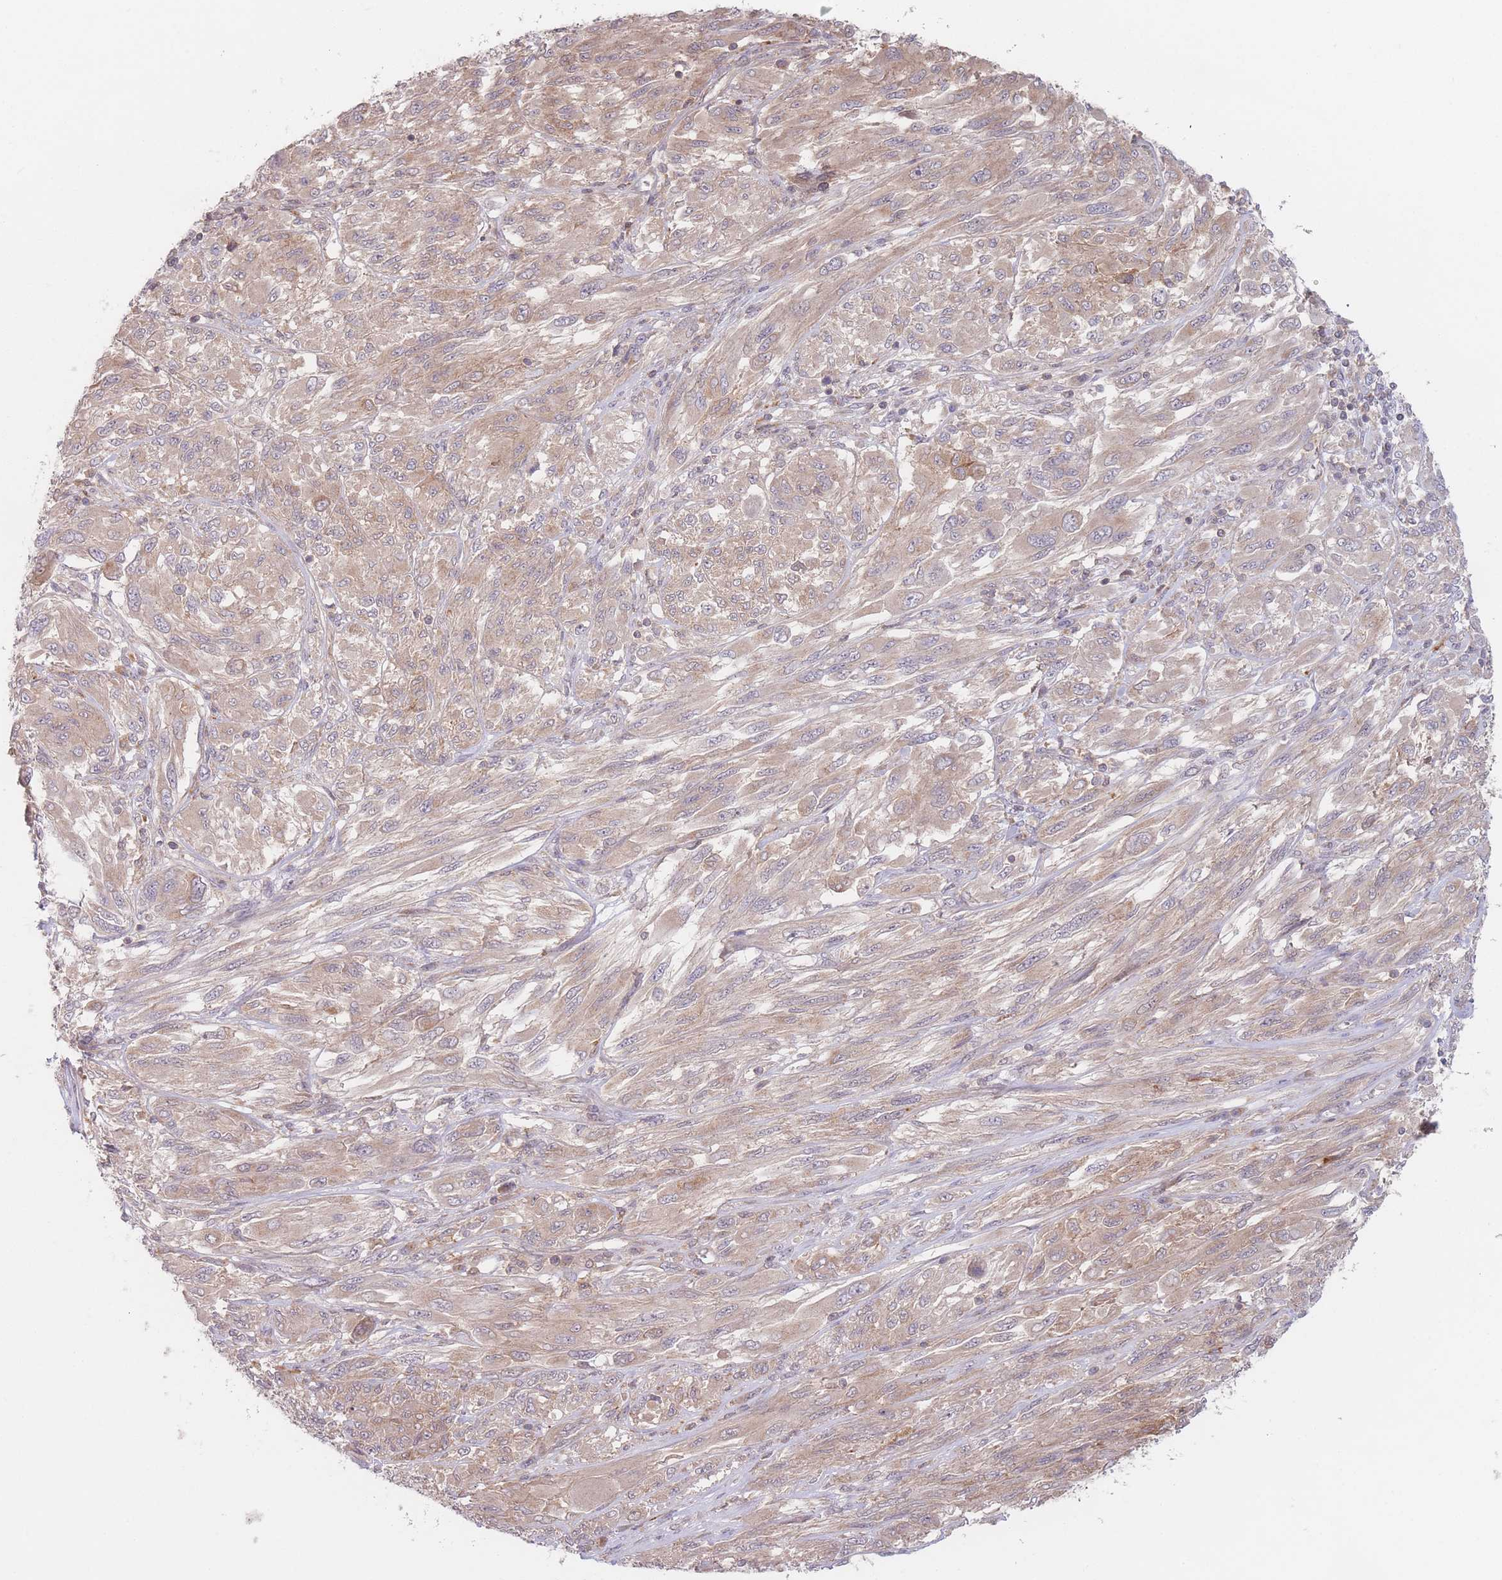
{"staining": {"intensity": "weak", "quantity": ">75%", "location": "cytoplasmic/membranous"}, "tissue": "melanoma", "cell_type": "Tumor cells", "image_type": "cancer", "snomed": [{"axis": "morphology", "description": "Malignant melanoma, NOS"}, {"axis": "topography", "description": "Skin"}], "caption": "A brown stain shows weak cytoplasmic/membranous positivity of a protein in human melanoma tumor cells. (DAB = brown stain, brightfield microscopy at high magnification).", "gene": "PPM1A", "patient": {"sex": "female", "age": 91}}